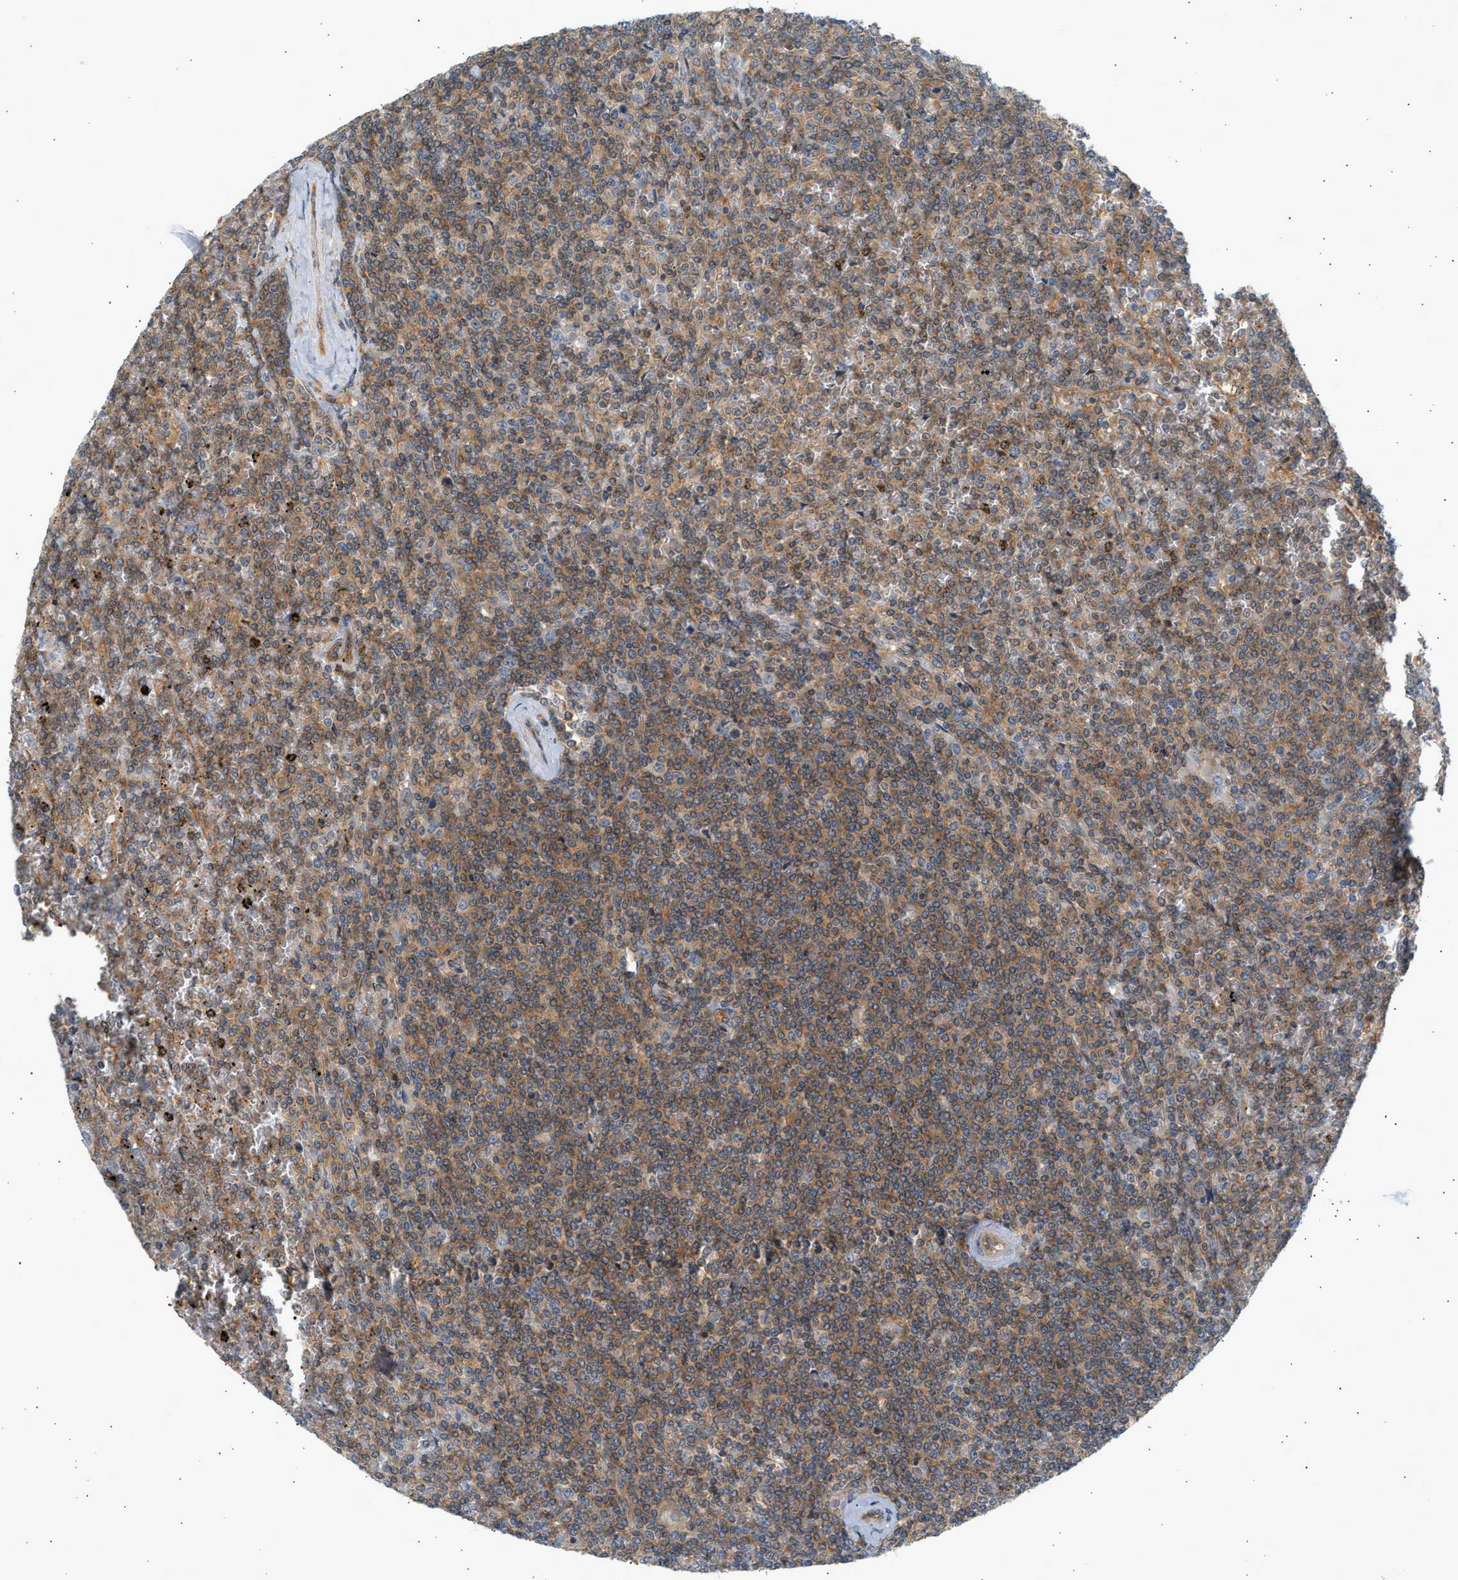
{"staining": {"intensity": "moderate", "quantity": ">75%", "location": "cytoplasmic/membranous"}, "tissue": "lymphoma", "cell_type": "Tumor cells", "image_type": "cancer", "snomed": [{"axis": "morphology", "description": "Malignant lymphoma, non-Hodgkin's type, Low grade"}, {"axis": "topography", "description": "Spleen"}], "caption": "Moderate cytoplasmic/membranous positivity for a protein is seen in approximately >75% of tumor cells of malignant lymphoma, non-Hodgkin's type (low-grade) using immunohistochemistry.", "gene": "PAFAH1B1", "patient": {"sex": "female", "age": 19}}